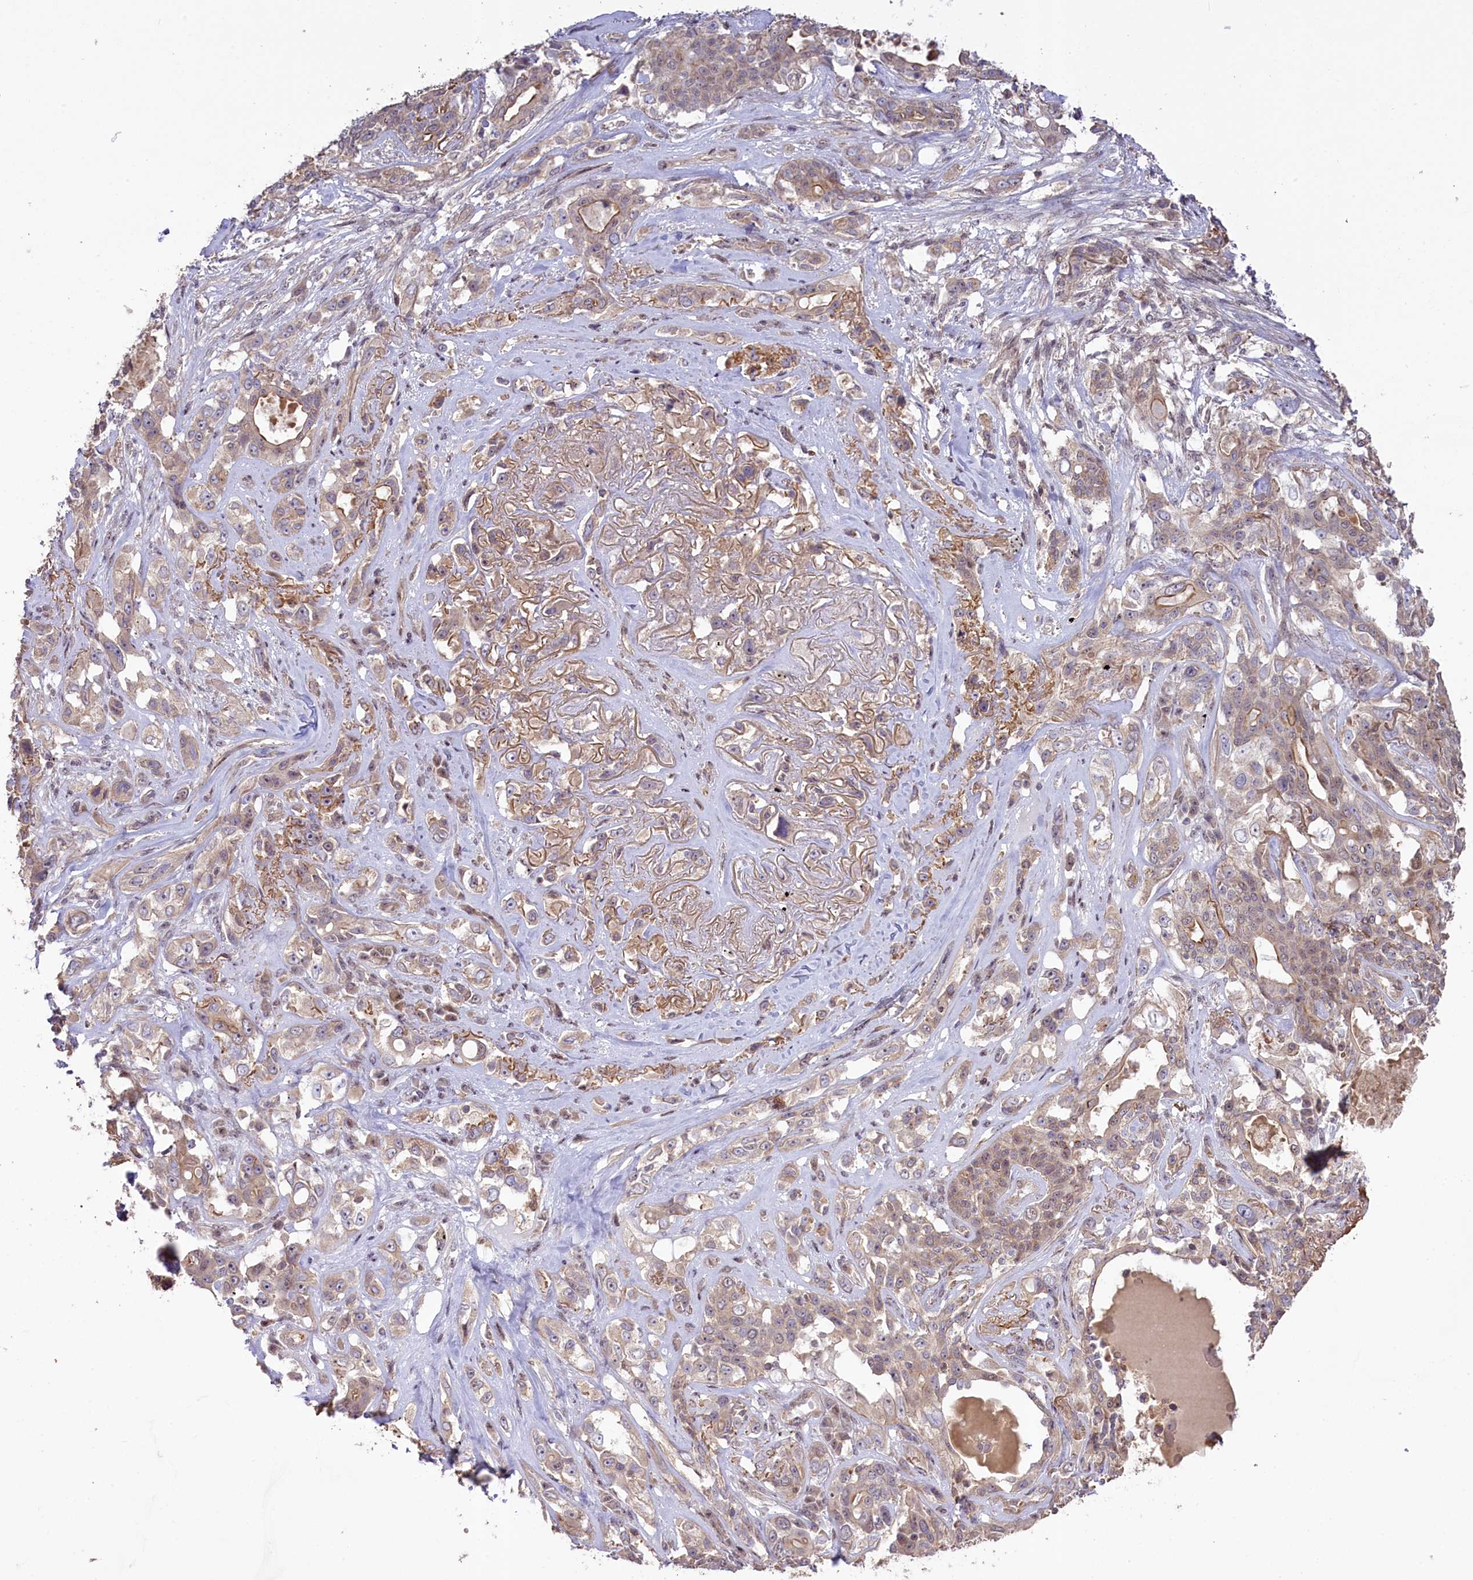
{"staining": {"intensity": "moderate", "quantity": "<25%", "location": "cytoplasmic/membranous"}, "tissue": "lung cancer", "cell_type": "Tumor cells", "image_type": "cancer", "snomed": [{"axis": "morphology", "description": "Squamous cell carcinoma, NOS"}, {"axis": "topography", "description": "Lung"}], "caption": "Immunohistochemistry (DAB (3,3'-diaminobenzidine)) staining of human lung cancer exhibits moderate cytoplasmic/membranous protein expression in approximately <25% of tumor cells.", "gene": "FUZ", "patient": {"sex": "female", "age": 70}}